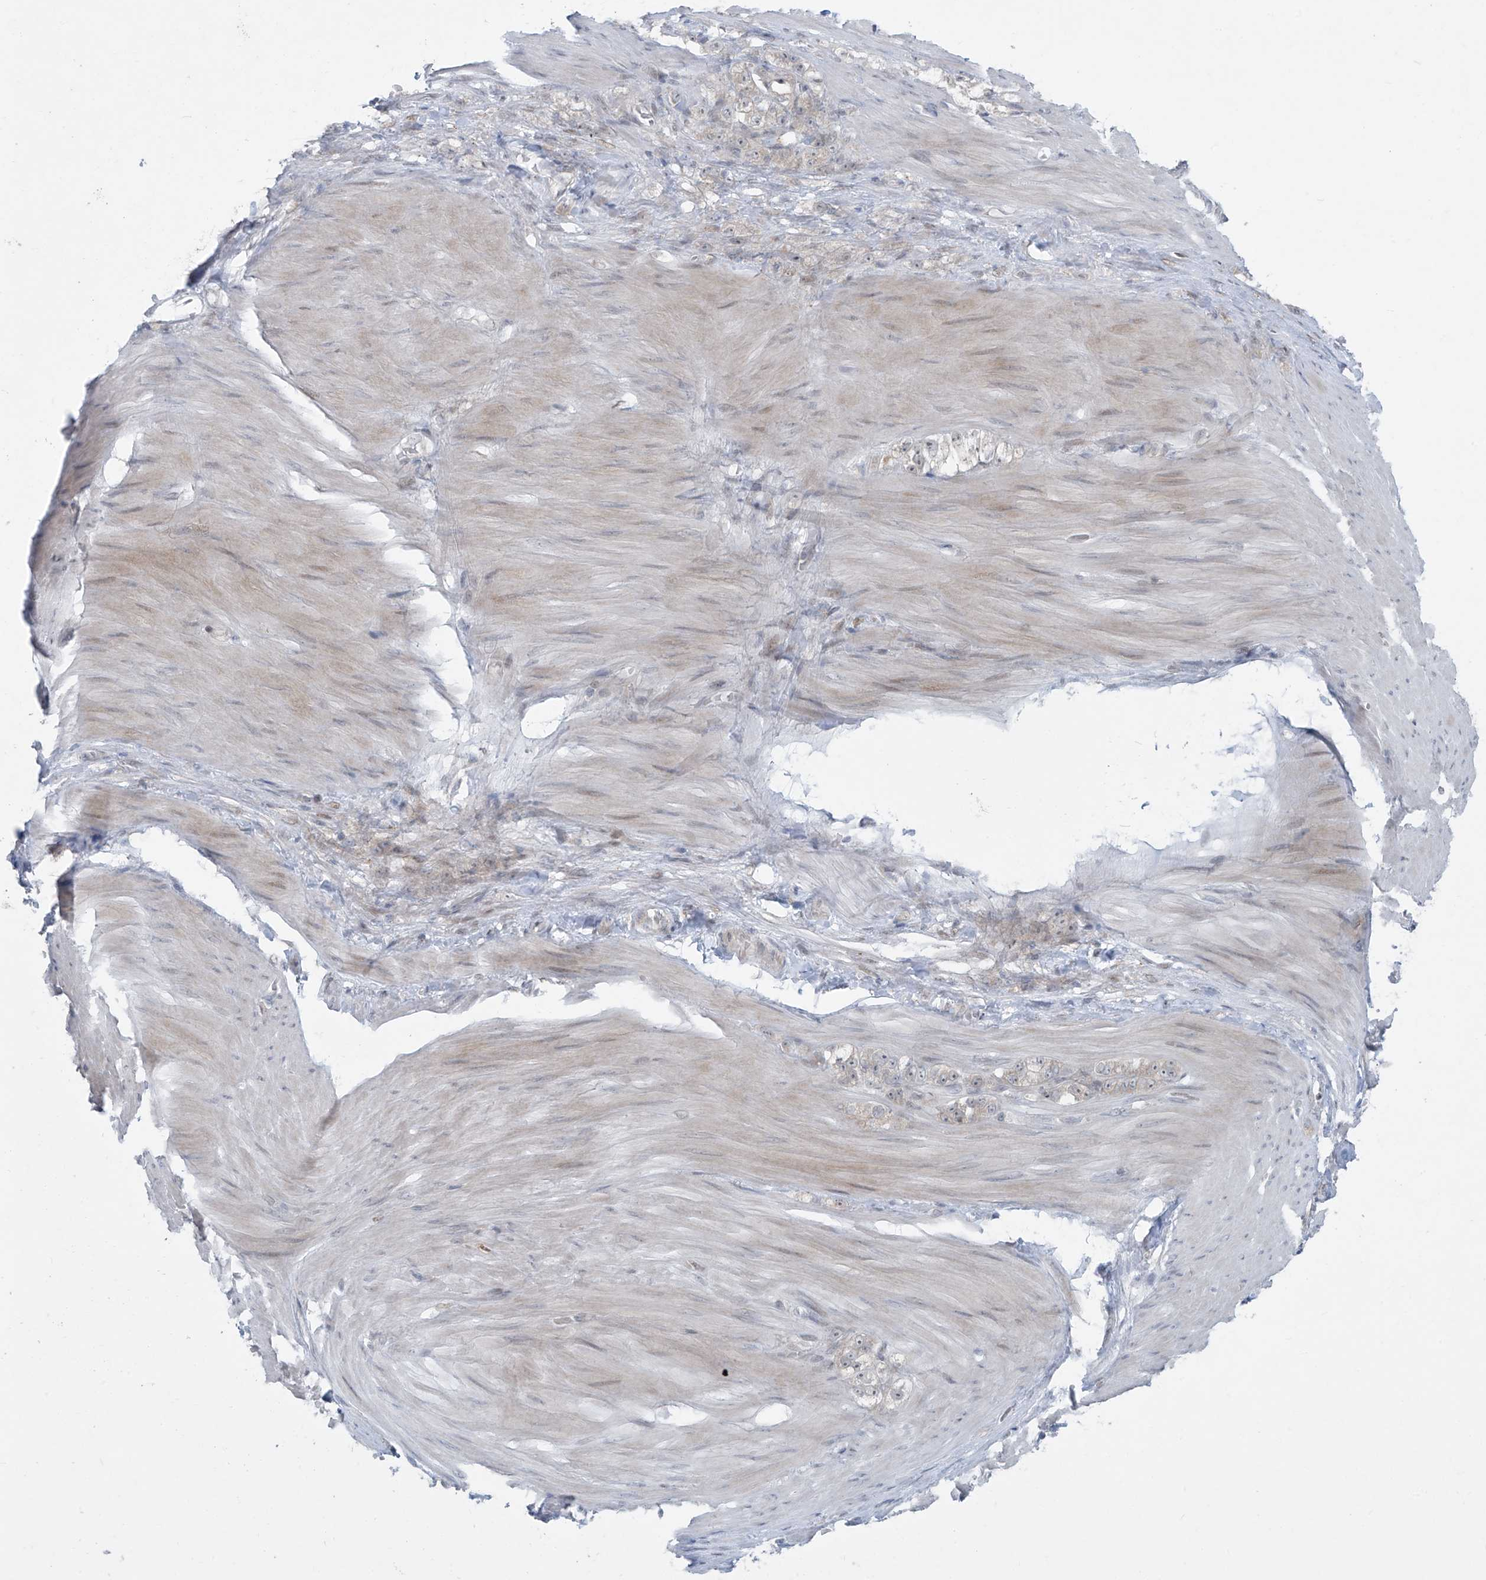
{"staining": {"intensity": "negative", "quantity": "none", "location": "none"}, "tissue": "stomach cancer", "cell_type": "Tumor cells", "image_type": "cancer", "snomed": [{"axis": "morphology", "description": "Normal tissue, NOS"}, {"axis": "morphology", "description": "Adenocarcinoma, NOS"}, {"axis": "topography", "description": "Stomach"}], "caption": "A photomicrograph of human stomach cancer is negative for staining in tumor cells.", "gene": "PPAT", "patient": {"sex": "male", "age": 82}}